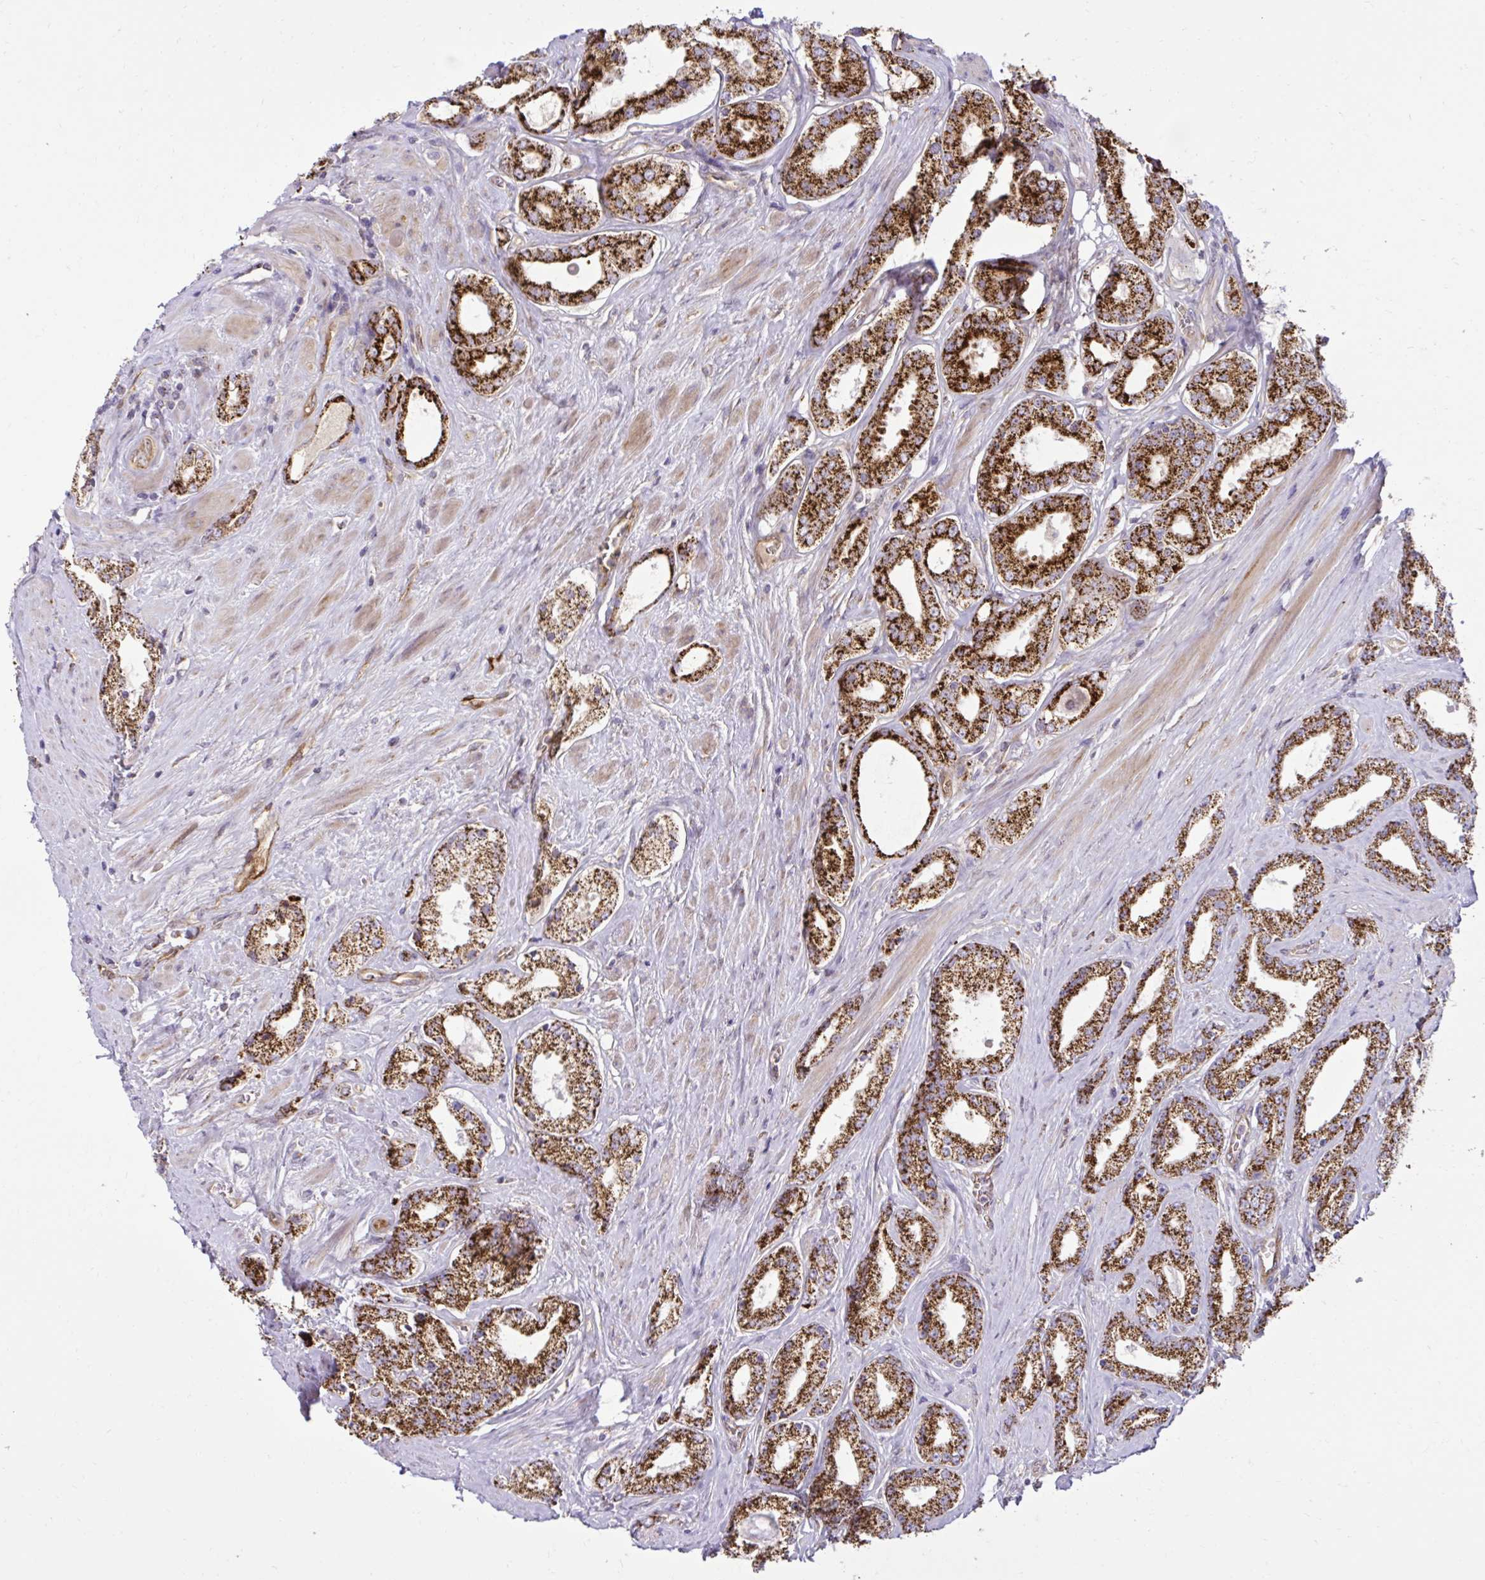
{"staining": {"intensity": "strong", "quantity": ">75%", "location": "cytoplasmic/membranous"}, "tissue": "prostate cancer", "cell_type": "Tumor cells", "image_type": "cancer", "snomed": [{"axis": "morphology", "description": "Adenocarcinoma, High grade"}, {"axis": "topography", "description": "Prostate"}], "caption": "Immunohistochemical staining of human prostate cancer (high-grade adenocarcinoma) demonstrates high levels of strong cytoplasmic/membranous protein positivity in about >75% of tumor cells.", "gene": "LIMS1", "patient": {"sex": "male", "age": 66}}